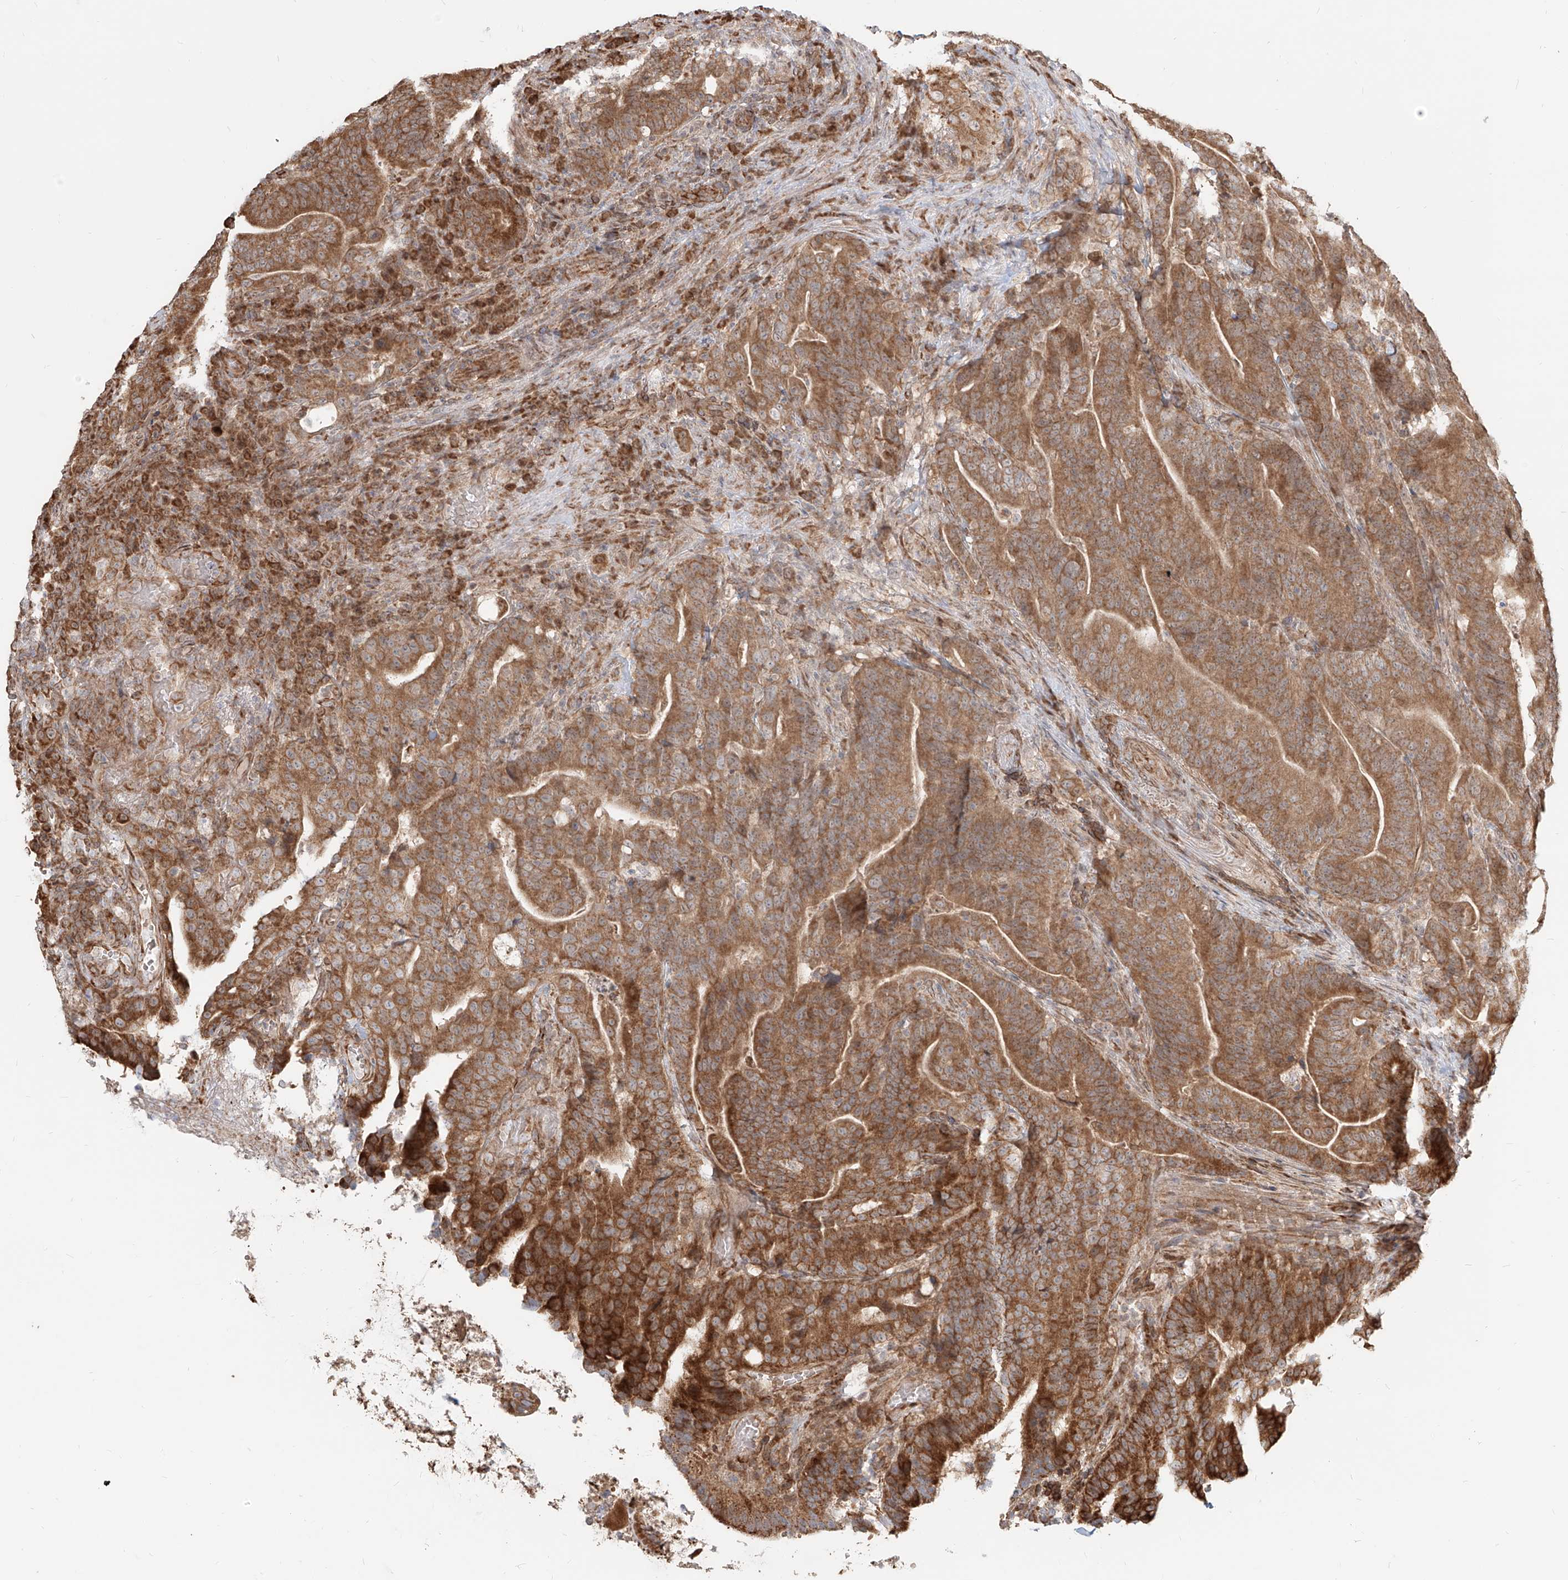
{"staining": {"intensity": "moderate", "quantity": ">75%", "location": "cytoplasmic/membranous"}, "tissue": "colorectal cancer", "cell_type": "Tumor cells", "image_type": "cancer", "snomed": [{"axis": "morphology", "description": "Adenocarcinoma, NOS"}, {"axis": "topography", "description": "Colon"}], "caption": "The photomicrograph exhibits immunohistochemical staining of adenocarcinoma (colorectal). There is moderate cytoplasmic/membranous staining is appreciated in about >75% of tumor cells. Immunohistochemistry stains the protein of interest in brown and the nuclei are stained blue.", "gene": "UBE2K", "patient": {"sex": "female", "age": 66}}